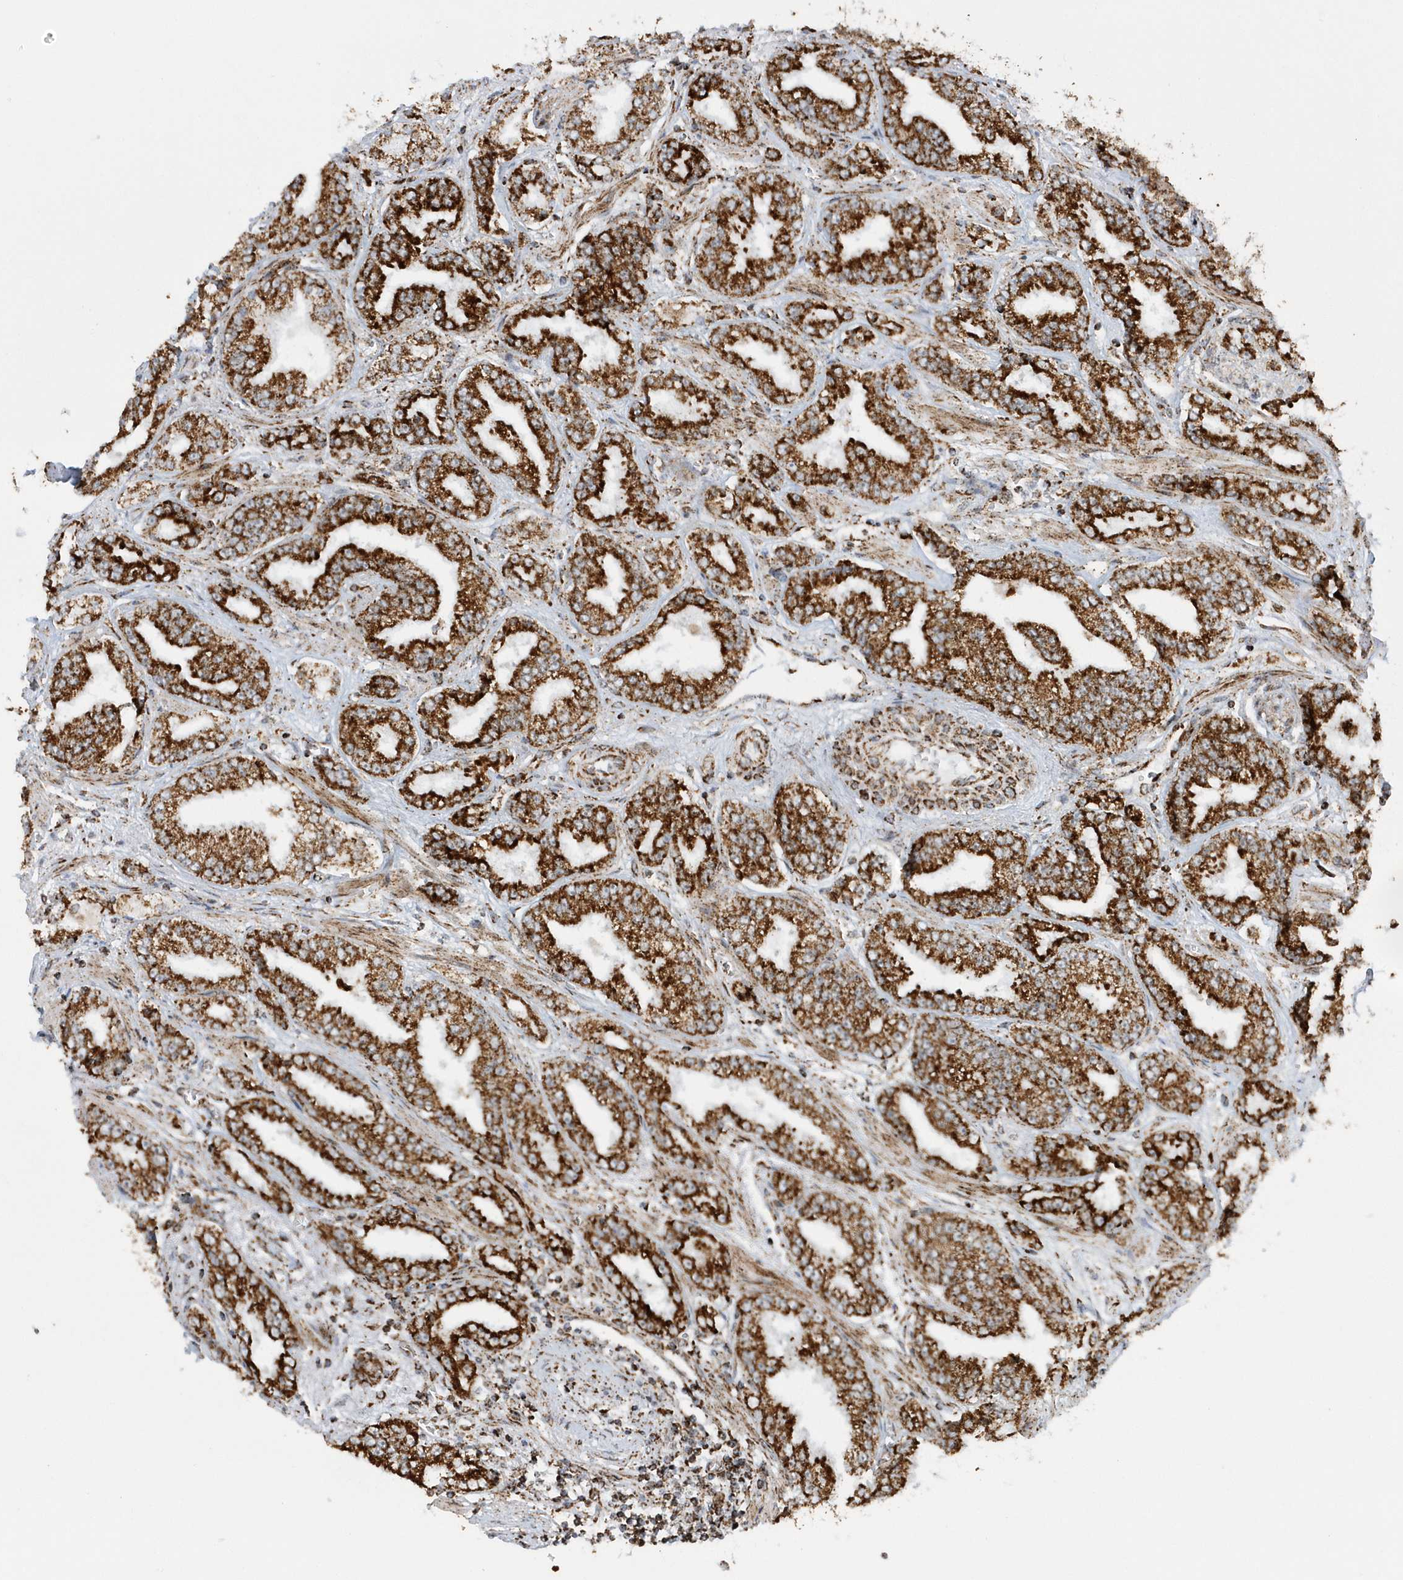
{"staining": {"intensity": "strong", "quantity": ">75%", "location": "cytoplasmic/membranous"}, "tissue": "prostate cancer", "cell_type": "Tumor cells", "image_type": "cancer", "snomed": [{"axis": "morphology", "description": "Adenocarcinoma, High grade"}, {"axis": "topography", "description": "Prostate"}], "caption": "Immunohistochemical staining of human prostate cancer shows high levels of strong cytoplasmic/membranous protein staining in approximately >75% of tumor cells.", "gene": "CRY2", "patient": {"sex": "male", "age": 71}}